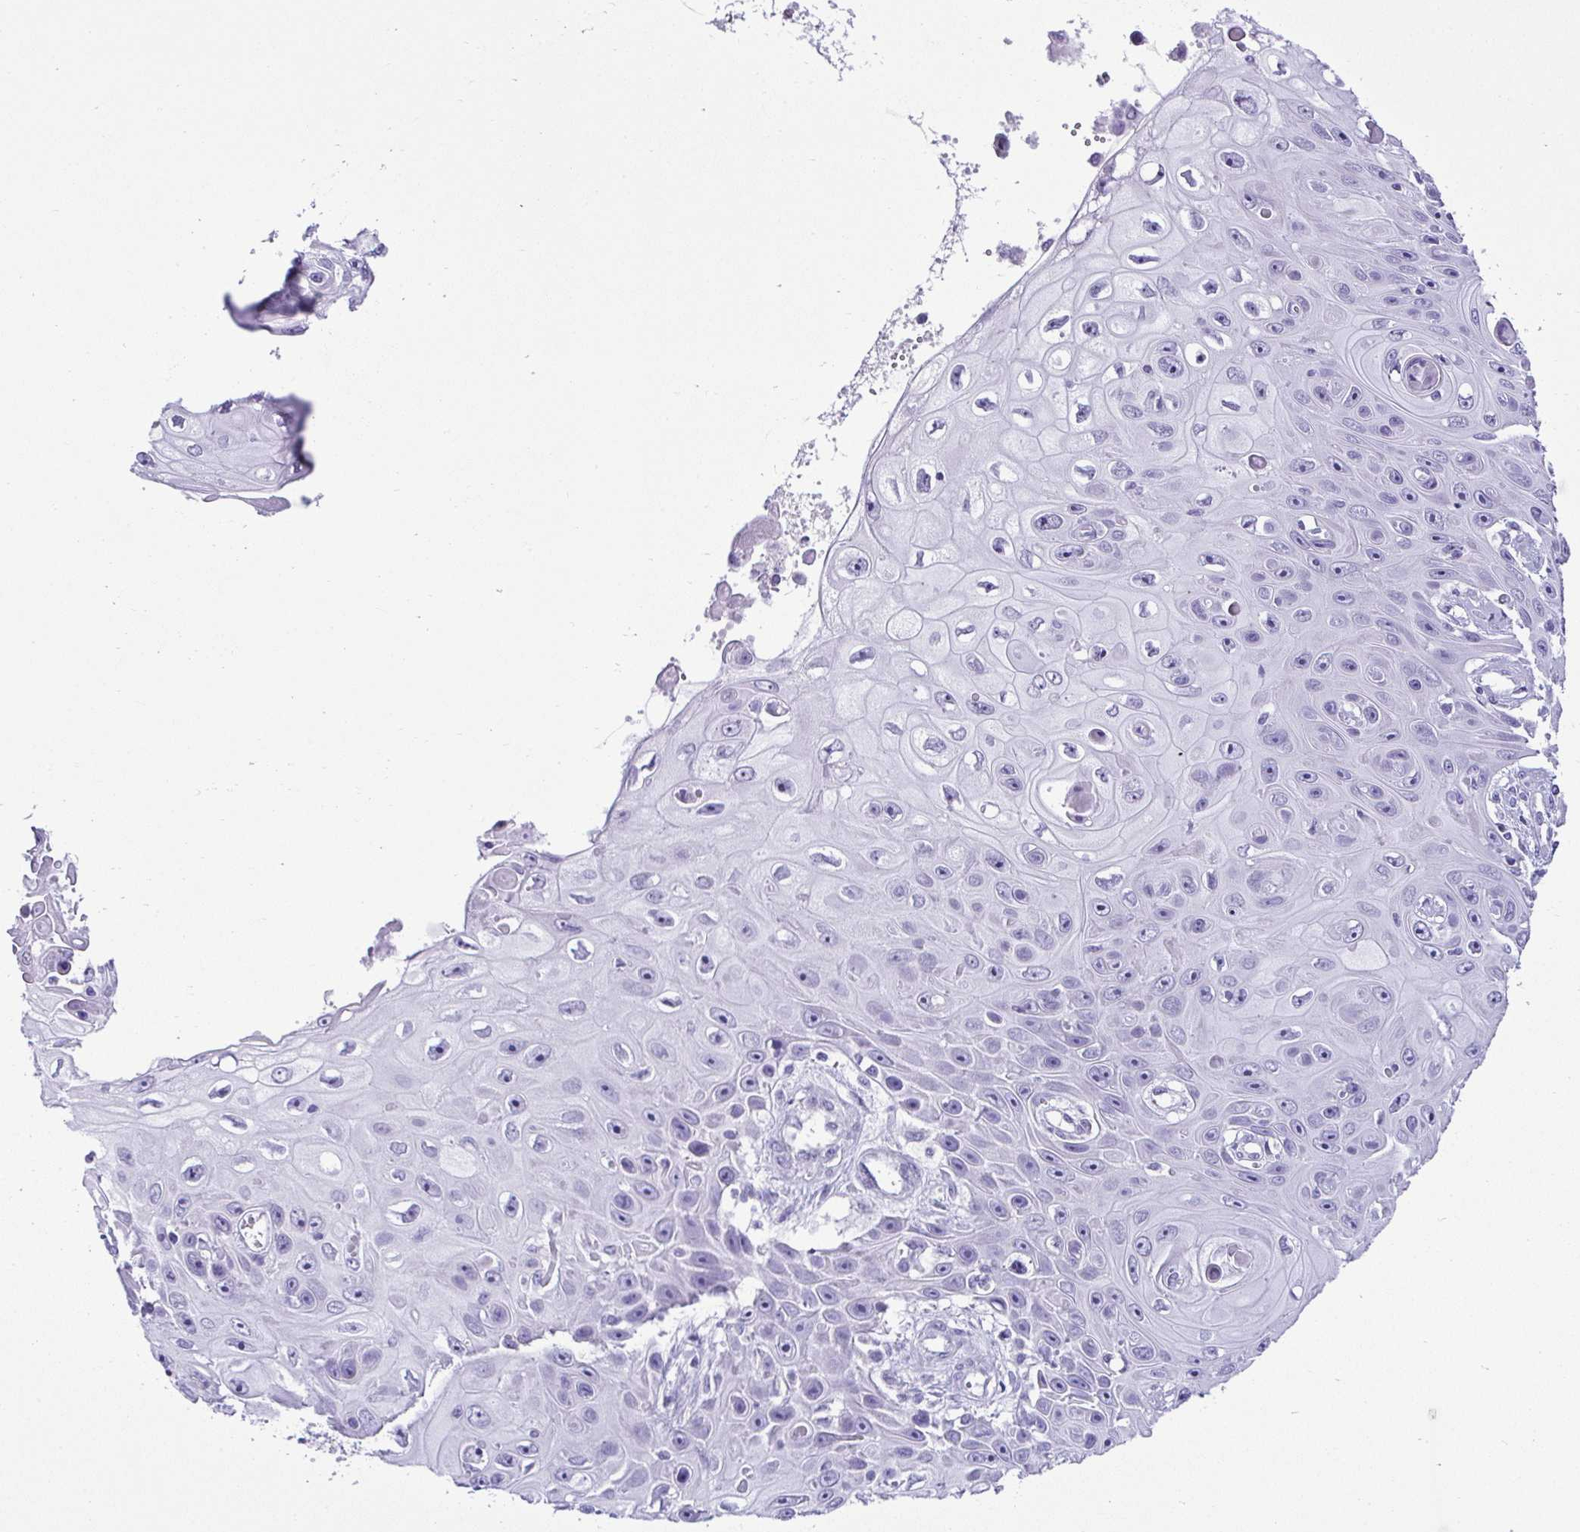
{"staining": {"intensity": "negative", "quantity": "none", "location": "none"}, "tissue": "skin cancer", "cell_type": "Tumor cells", "image_type": "cancer", "snomed": [{"axis": "morphology", "description": "Squamous cell carcinoma, NOS"}, {"axis": "topography", "description": "Skin"}], "caption": "This is an immunohistochemistry histopathology image of human squamous cell carcinoma (skin). There is no positivity in tumor cells.", "gene": "RNF183", "patient": {"sex": "male", "age": 82}}